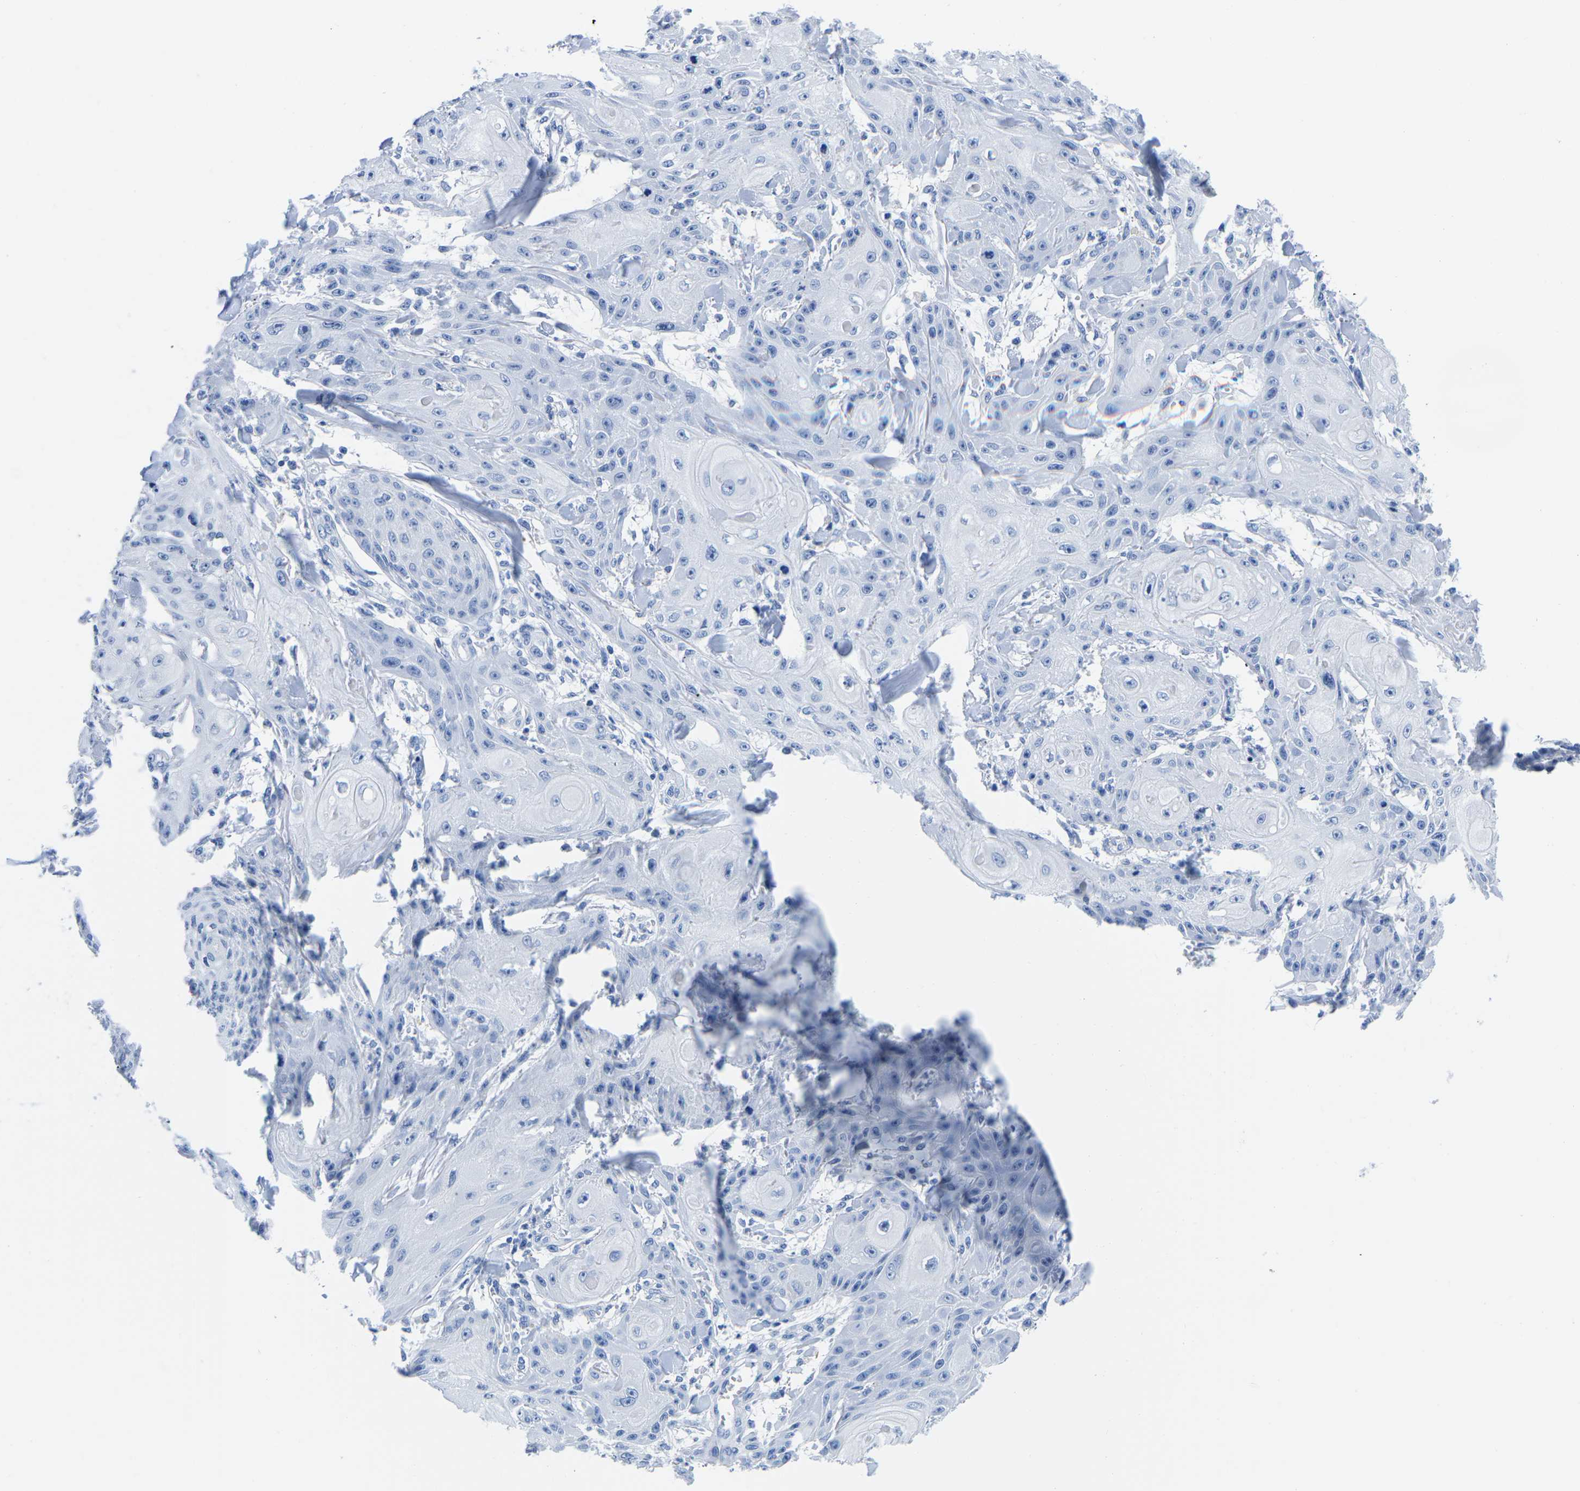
{"staining": {"intensity": "negative", "quantity": "none", "location": "none"}, "tissue": "skin cancer", "cell_type": "Tumor cells", "image_type": "cancer", "snomed": [{"axis": "morphology", "description": "Squamous cell carcinoma, NOS"}, {"axis": "topography", "description": "Skin"}], "caption": "The IHC histopathology image has no significant expression in tumor cells of skin squamous cell carcinoma tissue. The staining was performed using DAB to visualize the protein expression in brown, while the nuclei were stained in blue with hematoxylin (Magnification: 20x).", "gene": "CYP1A2", "patient": {"sex": "male", "age": 74}}